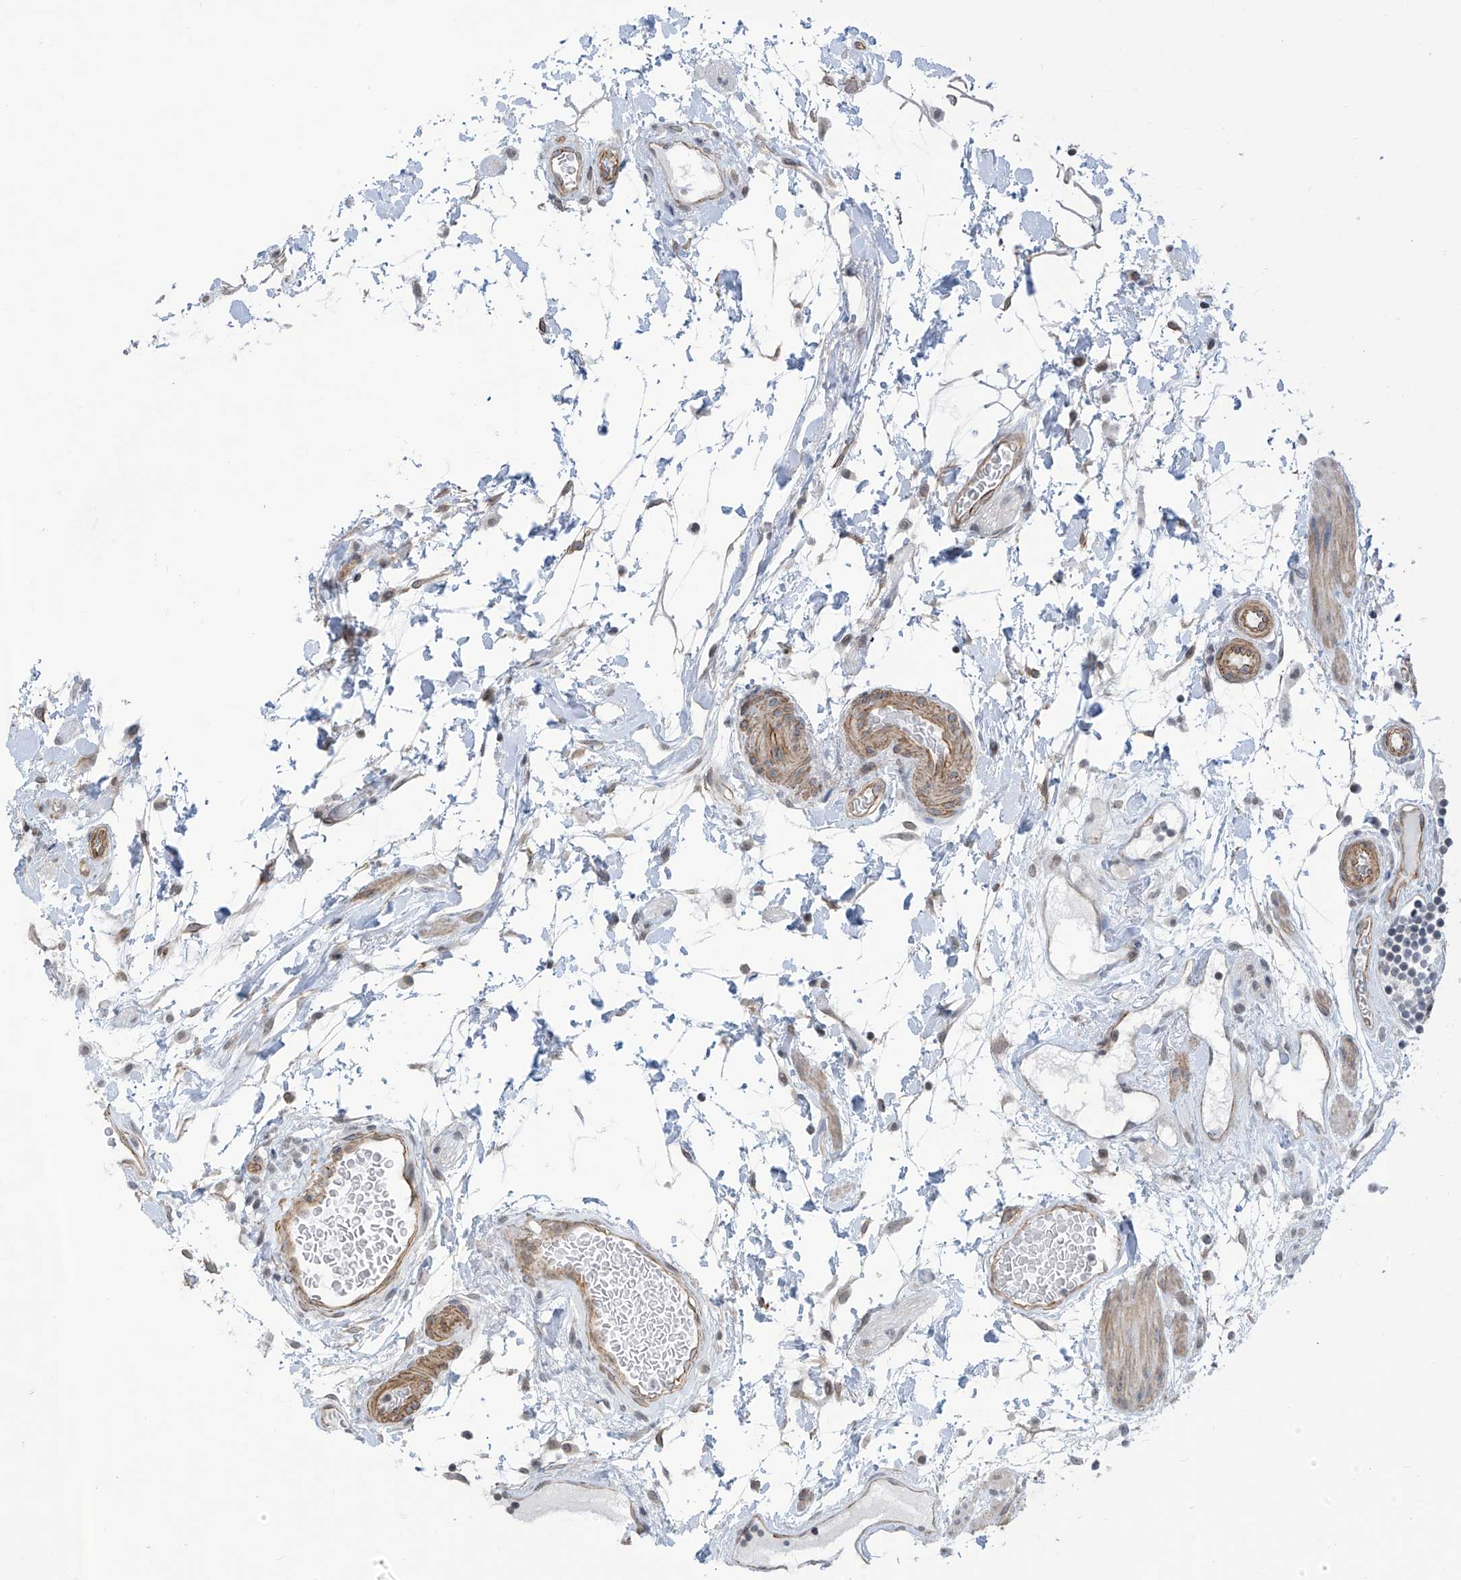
{"staining": {"intensity": "moderate", "quantity": ">75%", "location": "cytoplasmic/membranous"}, "tissue": "colon", "cell_type": "Endothelial cells", "image_type": "normal", "snomed": [{"axis": "morphology", "description": "Normal tissue, NOS"}, {"axis": "topography", "description": "Colon"}], "caption": "Protein staining exhibits moderate cytoplasmic/membranous positivity in about >75% of endothelial cells in normal colon.", "gene": "METAP1D", "patient": {"sex": "female", "age": 79}}